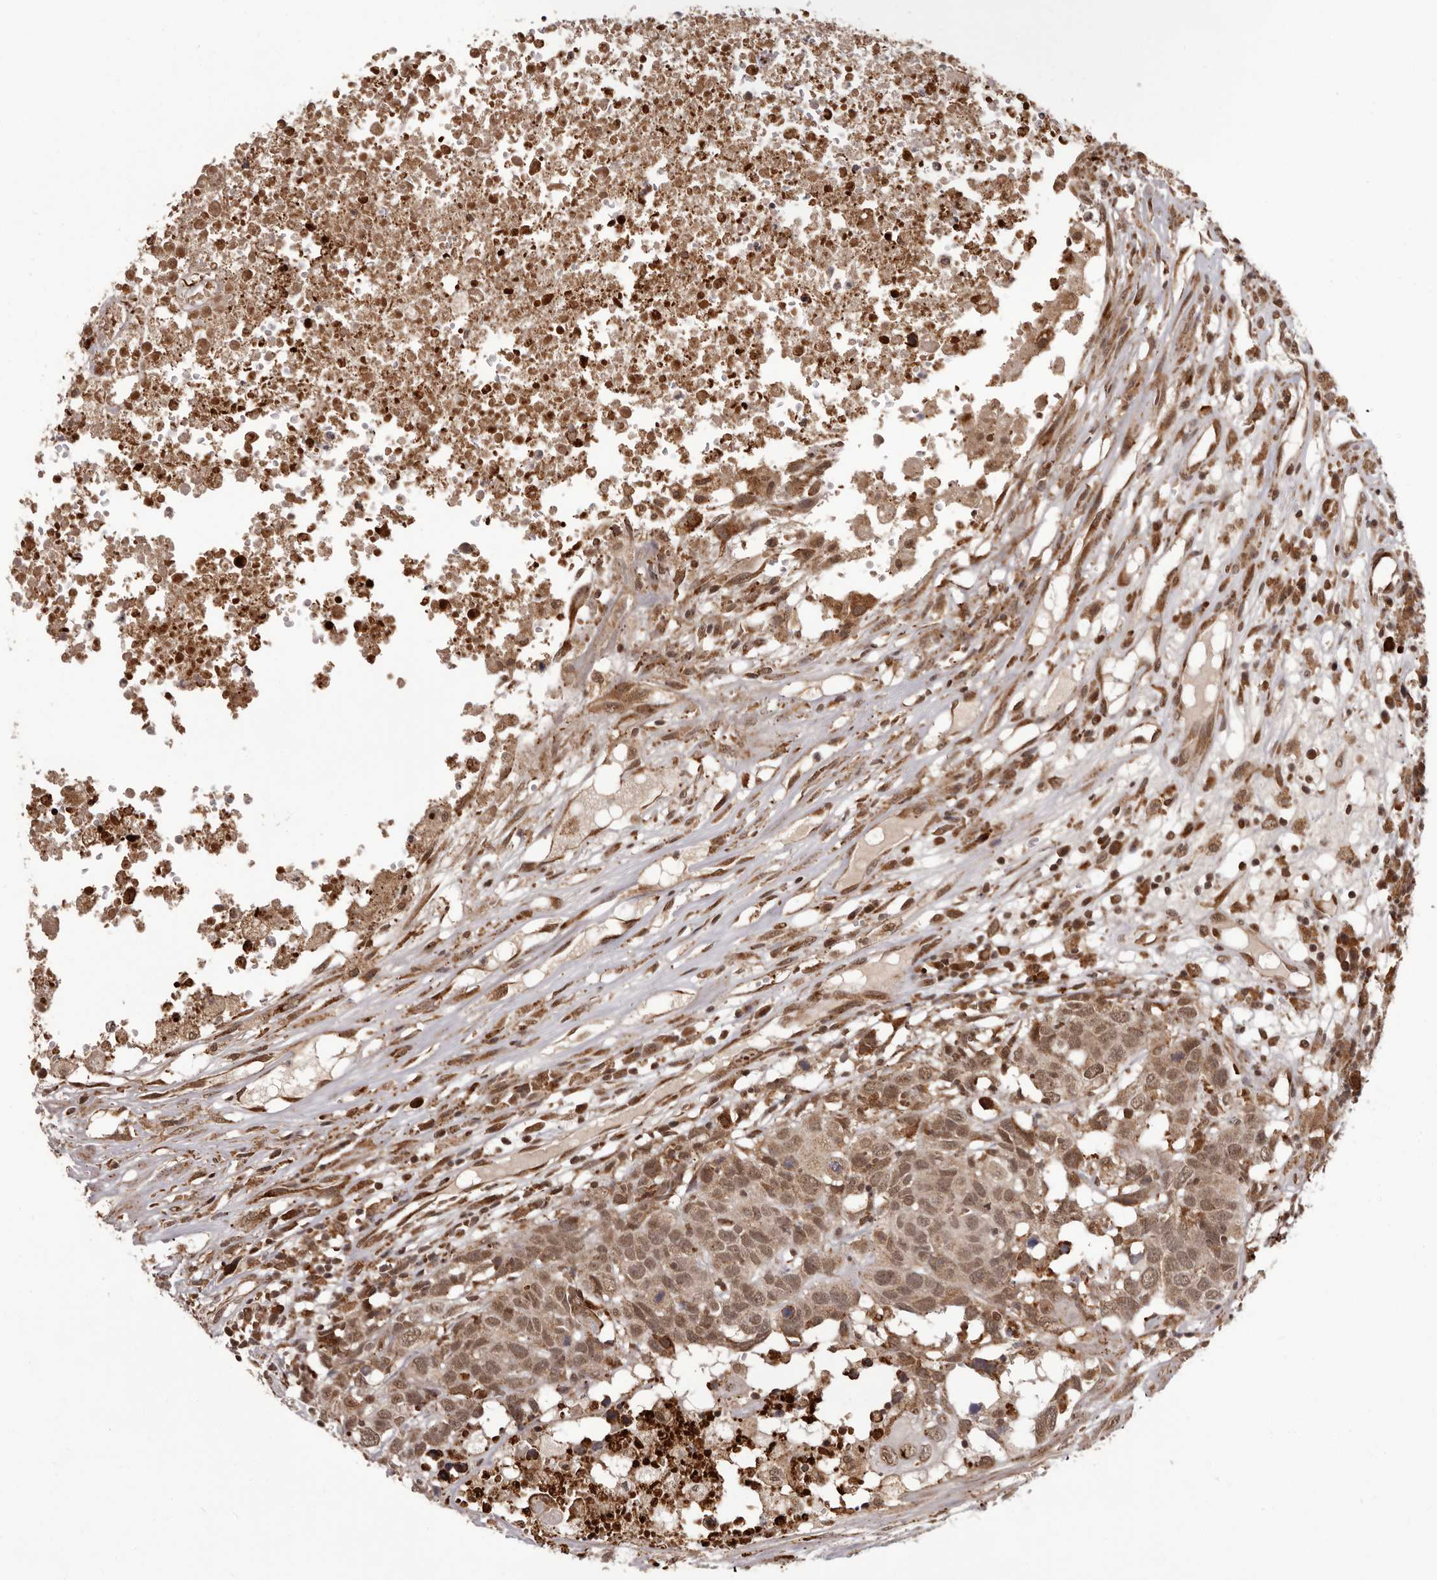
{"staining": {"intensity": "moderate", "quantity": ">75%", "location": "nuclear"}, "tissue": "head and neck cancer", "cell_type": "Tumor cells", "image_type": "cancer", "snomed": [{"axis": "morphology", "description": "Squamous cell carcinoma, NOS"}, {"axis": "topography", "description": "Head-Neck"}], "caption": "Immunohistochemistry histopathology image of neoplastic tissue: squamous cell carcinoma (head and neck) stained using immunohistochemistry (IHC) demonstrates medium levels of moderate protein expression localized specifically in the nuclear of tumor cells, appearing as a nuclear brown color.", "gene": "IL32", "patient": {"sex": "male", "age": 66}}